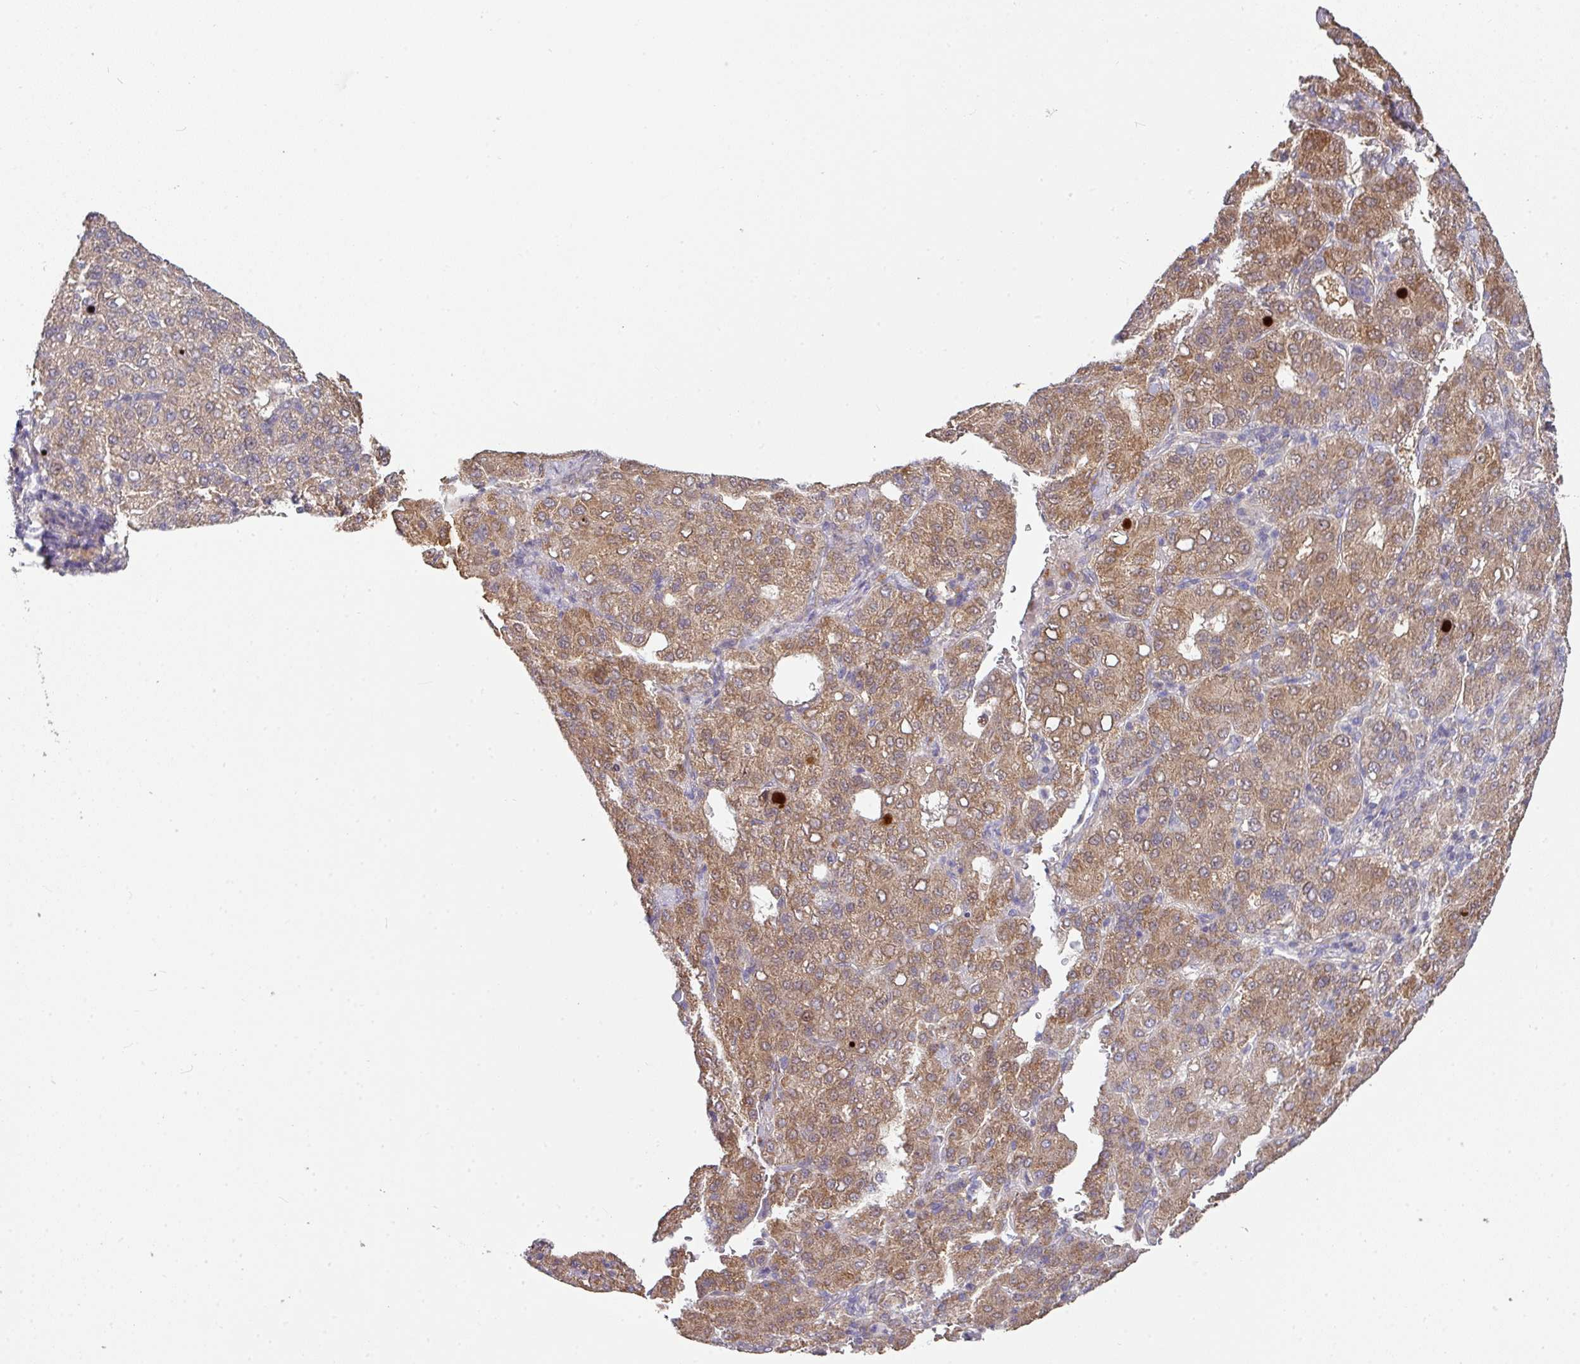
{"staining": {"intensity": "moderate", "quantity": ">75%", "location": "cytoplasmic/membranous"}, "tissue": "liver cancer", "cell_type": "Tumor cells", "image_type": "cancer", "snomed": [{"axis": "morphology", "description": "Carcinoma, Hepatocellular, NOS"}, {"axis": "topography", "description": "Liver"}], "caption": "The micrograph shows a brown stain indicating the presence of a protein in the cytoplasmic/membranous of tumor cells in liver cancer.", "gene": "STK35", "patient": {"sex": "male", "age": 65}}